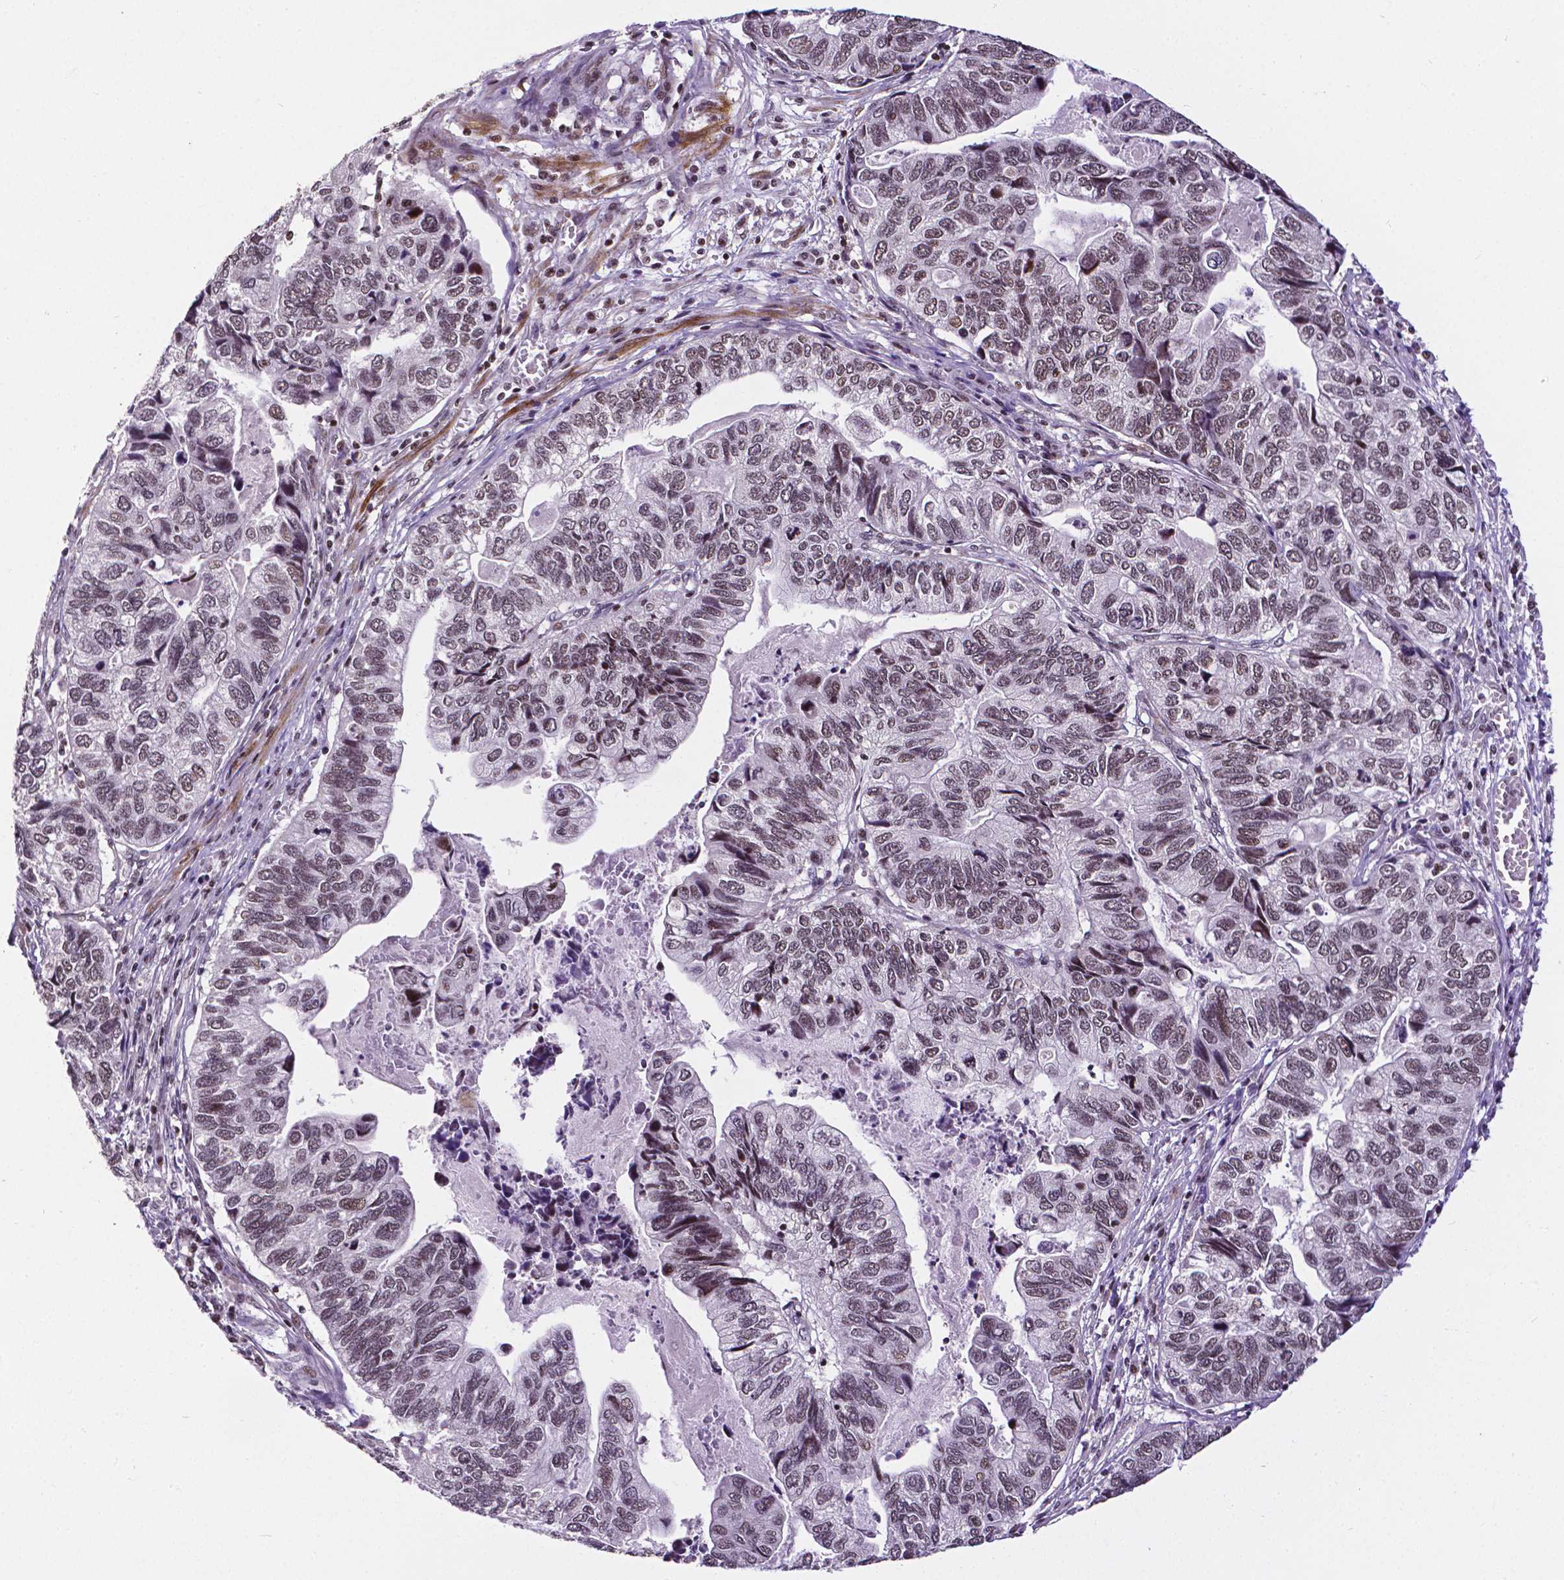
{"staining": {"intensity": "weak", "quantity": "<25%", "location": "nuclear"}, "tissue": "stomach cancer", "cell_type": "Tumor cells", "image_type": "cancer", "snomed": [{"axis": "morphology", "description": "Adenocarcinoma, NOS"}, {"axis": "topography", "description": "Stomach, upper"}], "caption": "Immunohistochemistry photomicrograph of neoplastic tissue: human stomach cancer (adenocarcinoma) stained with DAB (3,3'-diaminobenzidine) shows no significant protein expression in tumor cells.", "gene": "CTCF", "patient": {"sex": "female", "age": 67}}